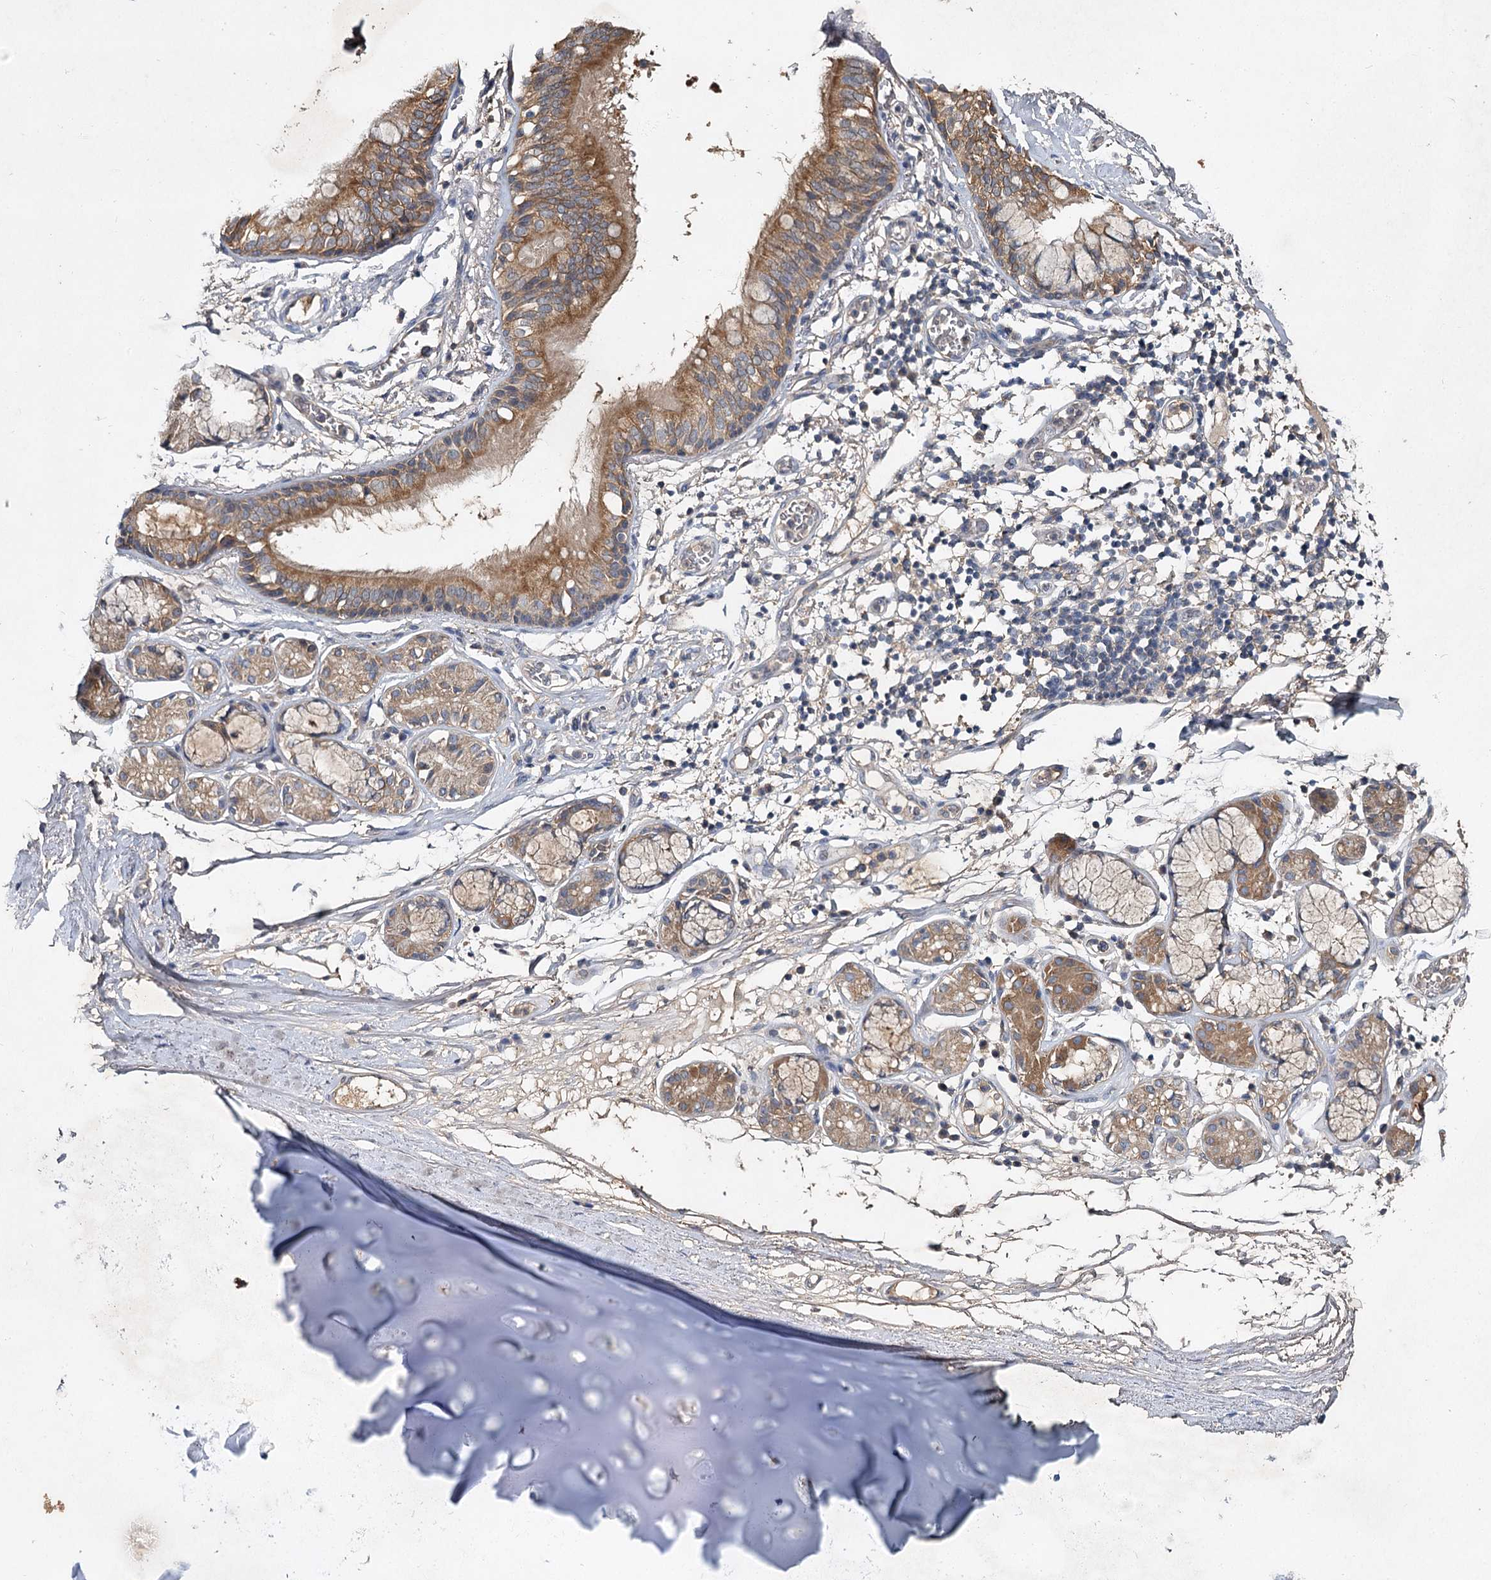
{"staining": {"intensity": "negative", "quantity": "none", "location": "none"}, "tissue": "adipose tissue", "cell_type": "Adipocytes", "image_type": "normal", "snomed": [{"axis": "morphology", "description": "Normal tissue, NOS"}, {"axis": "topography", "description": "Cartilage tissue"}], "caption": "This is a photomicrograph of immunohistochemistry (IHC) staining of benign adipose tissue, which shows no staining in adipocytes.", "gene": "MFN1", "patient": {"sex": "female", "age": 63}}